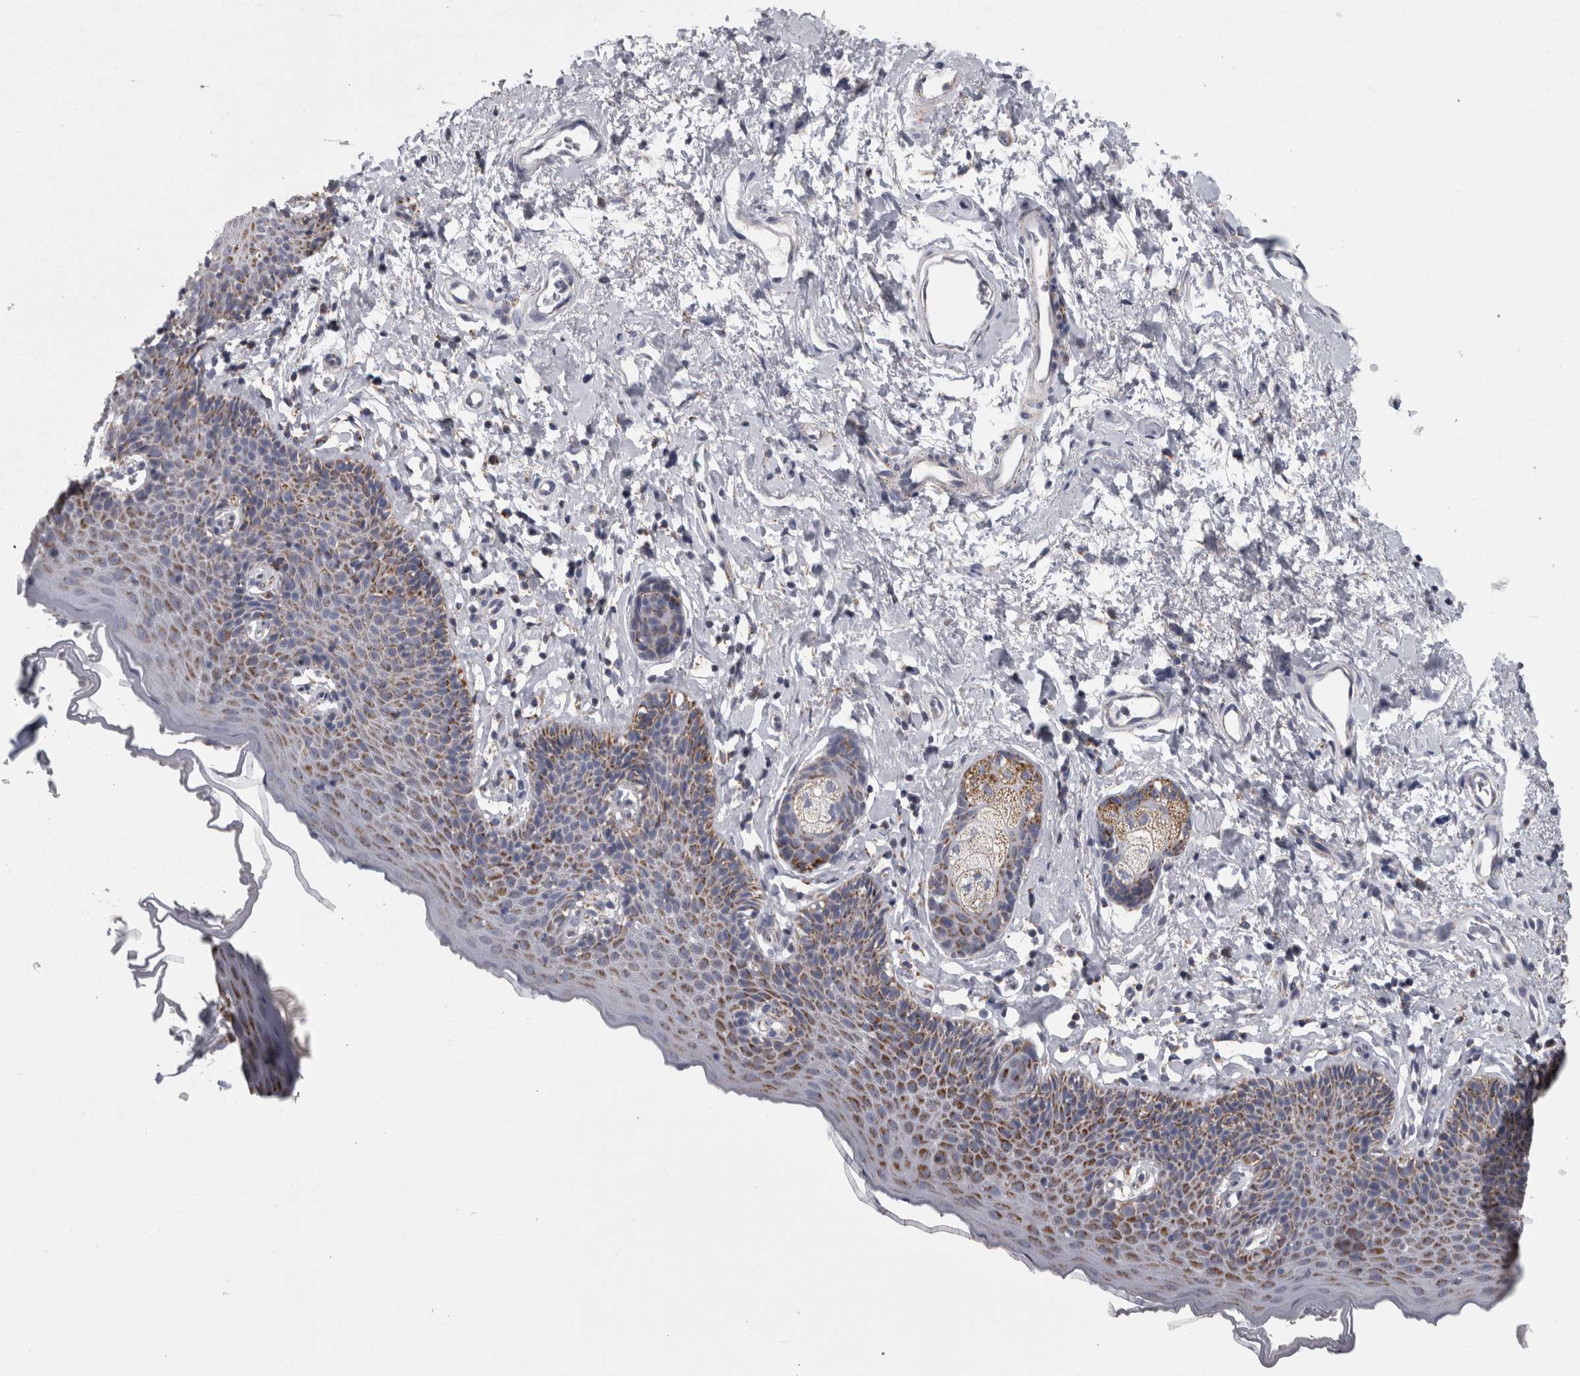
{"staining": {"intensity": "moderate", "quantity": ">75%", "location": "cytoplasmic/membranous"}, "tissue": "skin", "cell_type": "Epidermal cells", "image_type": "normal", "snomed": [{"axis": "morphology", "description": "Normal tissue, NOS"}, {"axis": "topography", "description": "Vulva"}], "caption": "Brown immunohistochemical staining in normal skin reveals moderate cytoplasmic/membranous staining in about >75% of epidermal cells.", "gene": "DBT", "patient": {"sex": "female", "age": 66}}